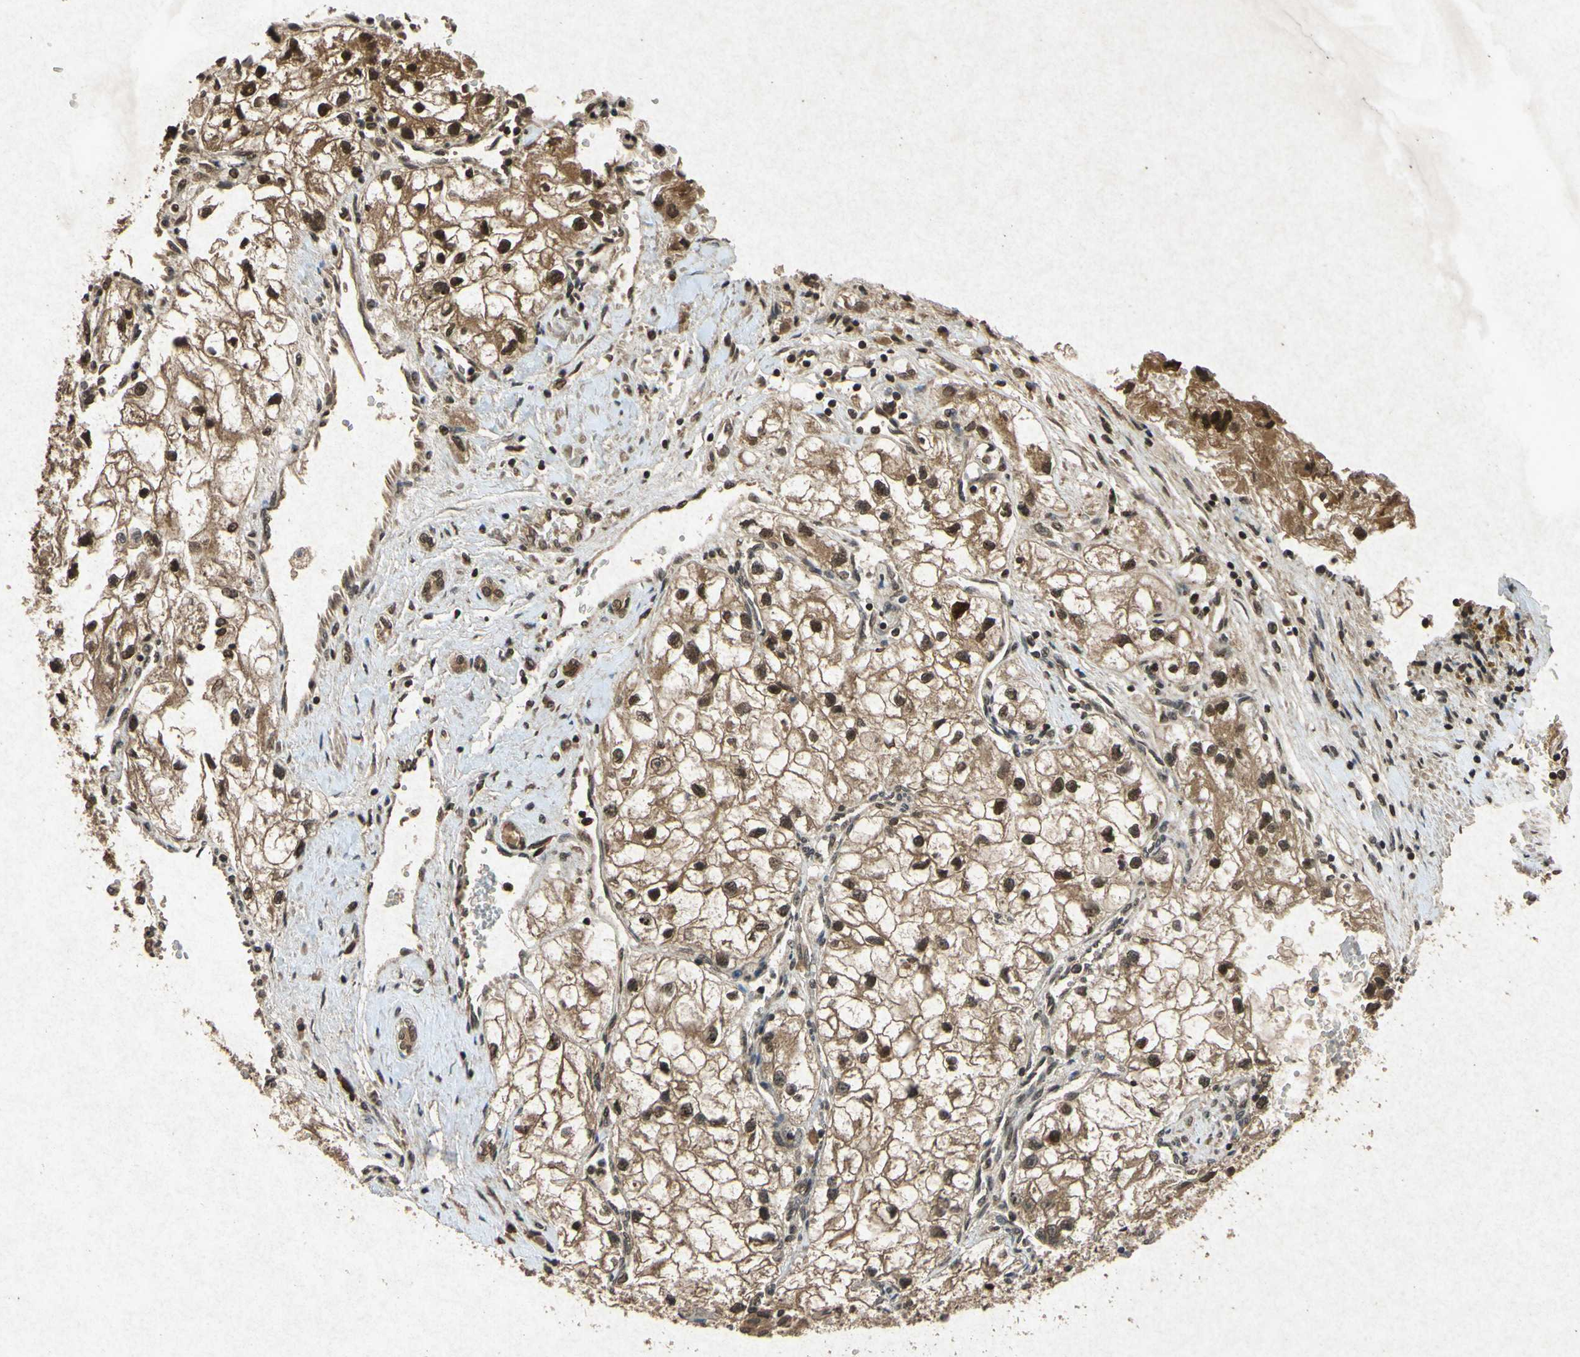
{"staining": {"intensity": "moderate", "quantity": ">75%", "location": "cytoplasmic/membranous,nuclear"}, "tissue": "renal cancer", "cell_type": "Tumor cells", "image_type": "cancer", "snomed": [{"axis": "morphology", "description": "Adenocarcinoma, NOS"}, {"axis": "topography", "description": "Kidney"}], "caption": "The photomicrograph reveals staining of adenocarcinoma (renal), revealing moderate cytoplasmic/membranous and nuclear protein staining (brown color) within tumor cells.", "gene": "ATP6V1H", "patient": {"sex": "female", "age": 70}}